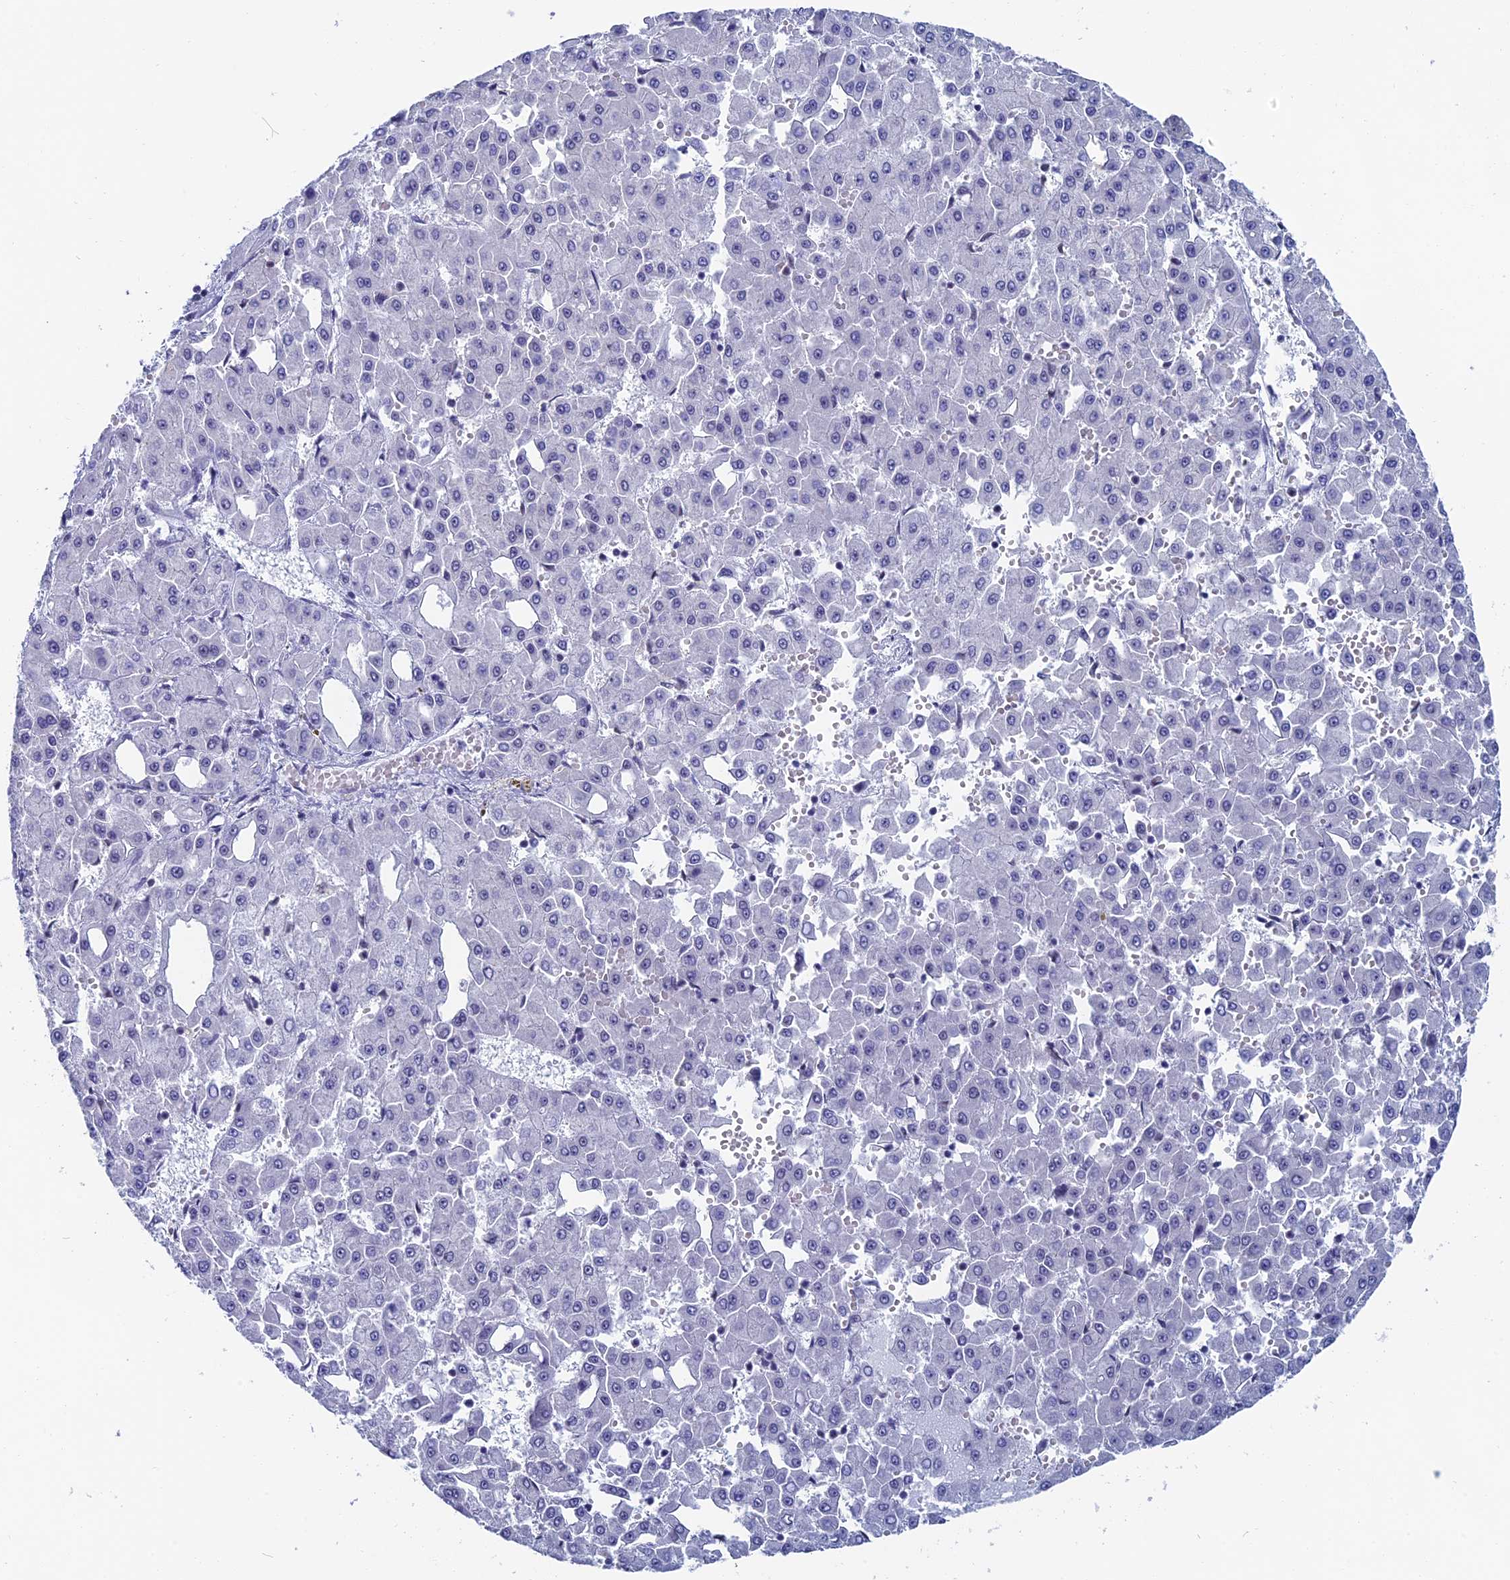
{"staining": {"intensity": "negative", "quantity": "none", "location": "none"}, "tissue": "liver cancer", "cell_type": "Tumor cells", "image_type": "cancer", "snomed": [{"axis": "morphology", "description": "Carcinoma, Hepatocellular, NOS"}, {"axis": "topography", "description": "Liver"}], "caption": "The immunohistochemistry image has no significant positivity in tumor cells of hepatocellular carcinoma (liver) tissue.", "gene": "CD2BP2", "patient": {"sex": "male", "age": 47}}